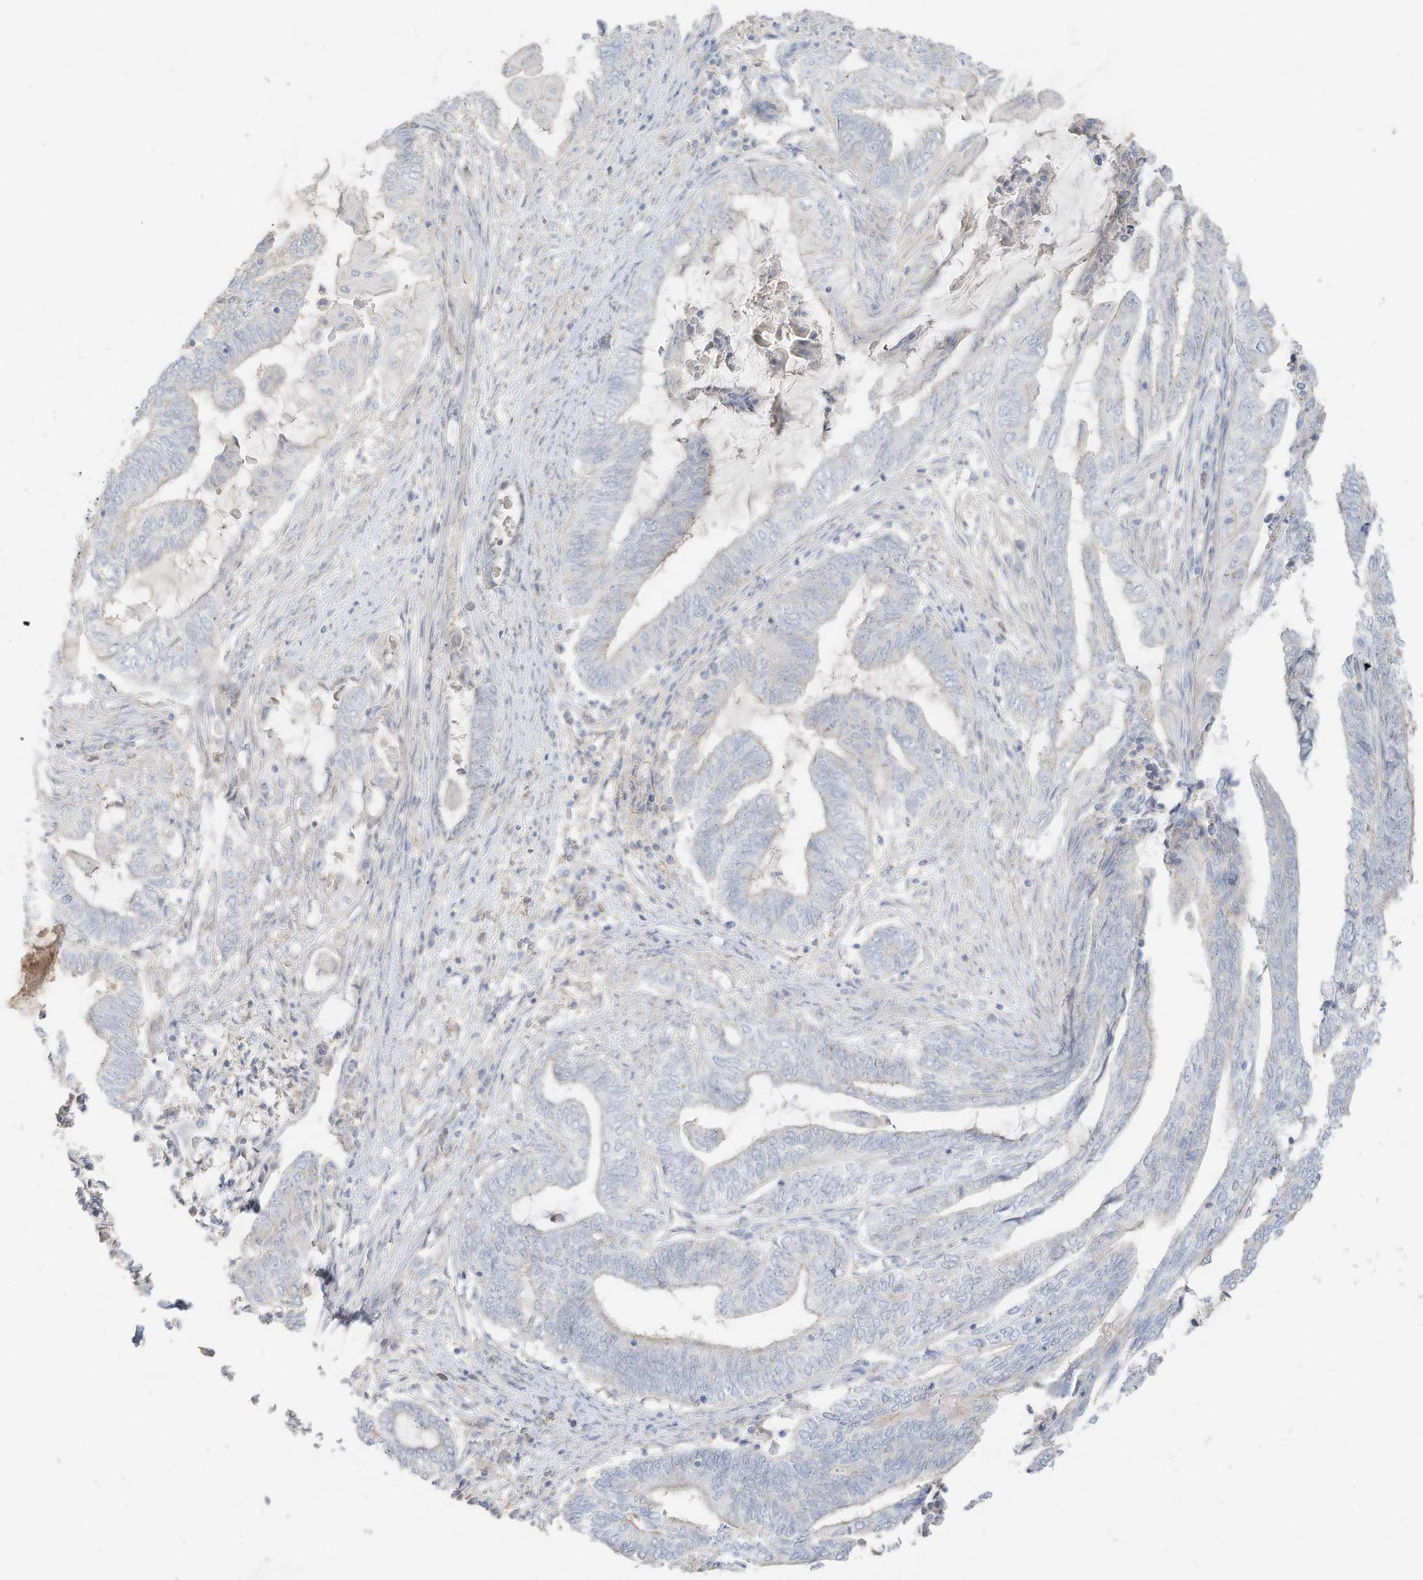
{"staining": {"intensity": "negative", "quantity": "none", "location": "none"}, "tissue": "endometrial cancer", "cell_type": "Tumor cells", "image_type": "cancer", "snomed": [{"axis": "morphology", "description": "Adenocarcinoma, NOS"}, {"axis": "topography", "description": "Uterus"}, {"axis": "topography", "description": "Endometrium"}], "caption": "High magnification brightfield microscopy of adenocarcinoma (endometrial) stained with DAB (brown) and counterstained with hematoxylin (blue): tumor cells show no significant expression.", "gene": "ZBTB41", "patient": {"sex": "female", "age": 70}}